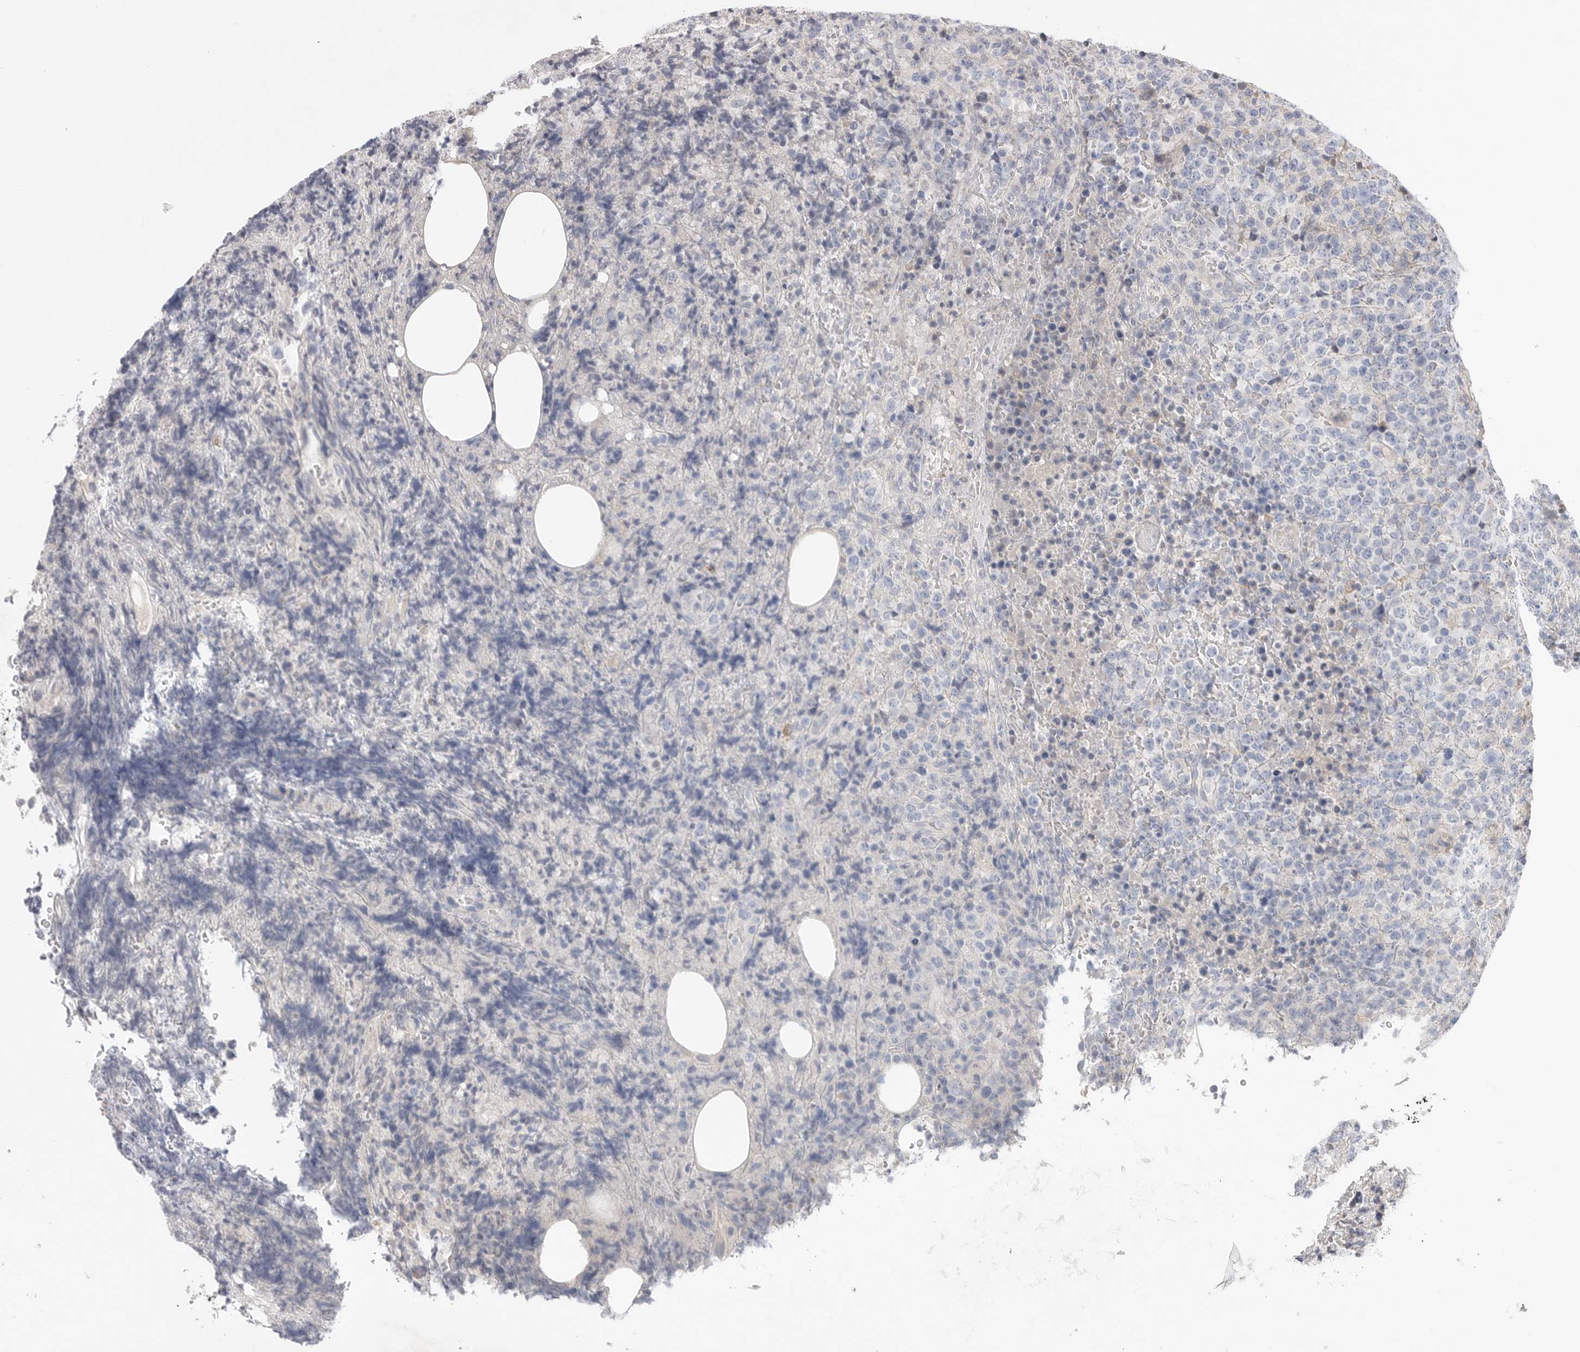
{"staining": {"intensity": "negative", "quantity": "none", "location": "none"}, "tissue": "lymphoma", "cell_type": "Tumor cells", "image_type": "cancer", "snomed": [{"axis": "morphology", "description": "Malignant lymphoma, non-Hodgkin's type, High grade"}, {"axis": "topography", "description": "Lymph node"}], "caption": "A micrograph of human malignant lymphoma, non-Hodgkin's type (high-grade) is negative for staining in tumor cells.", "gene": "CAMK2B", "patient": {"sex": "male", "age": 13}}